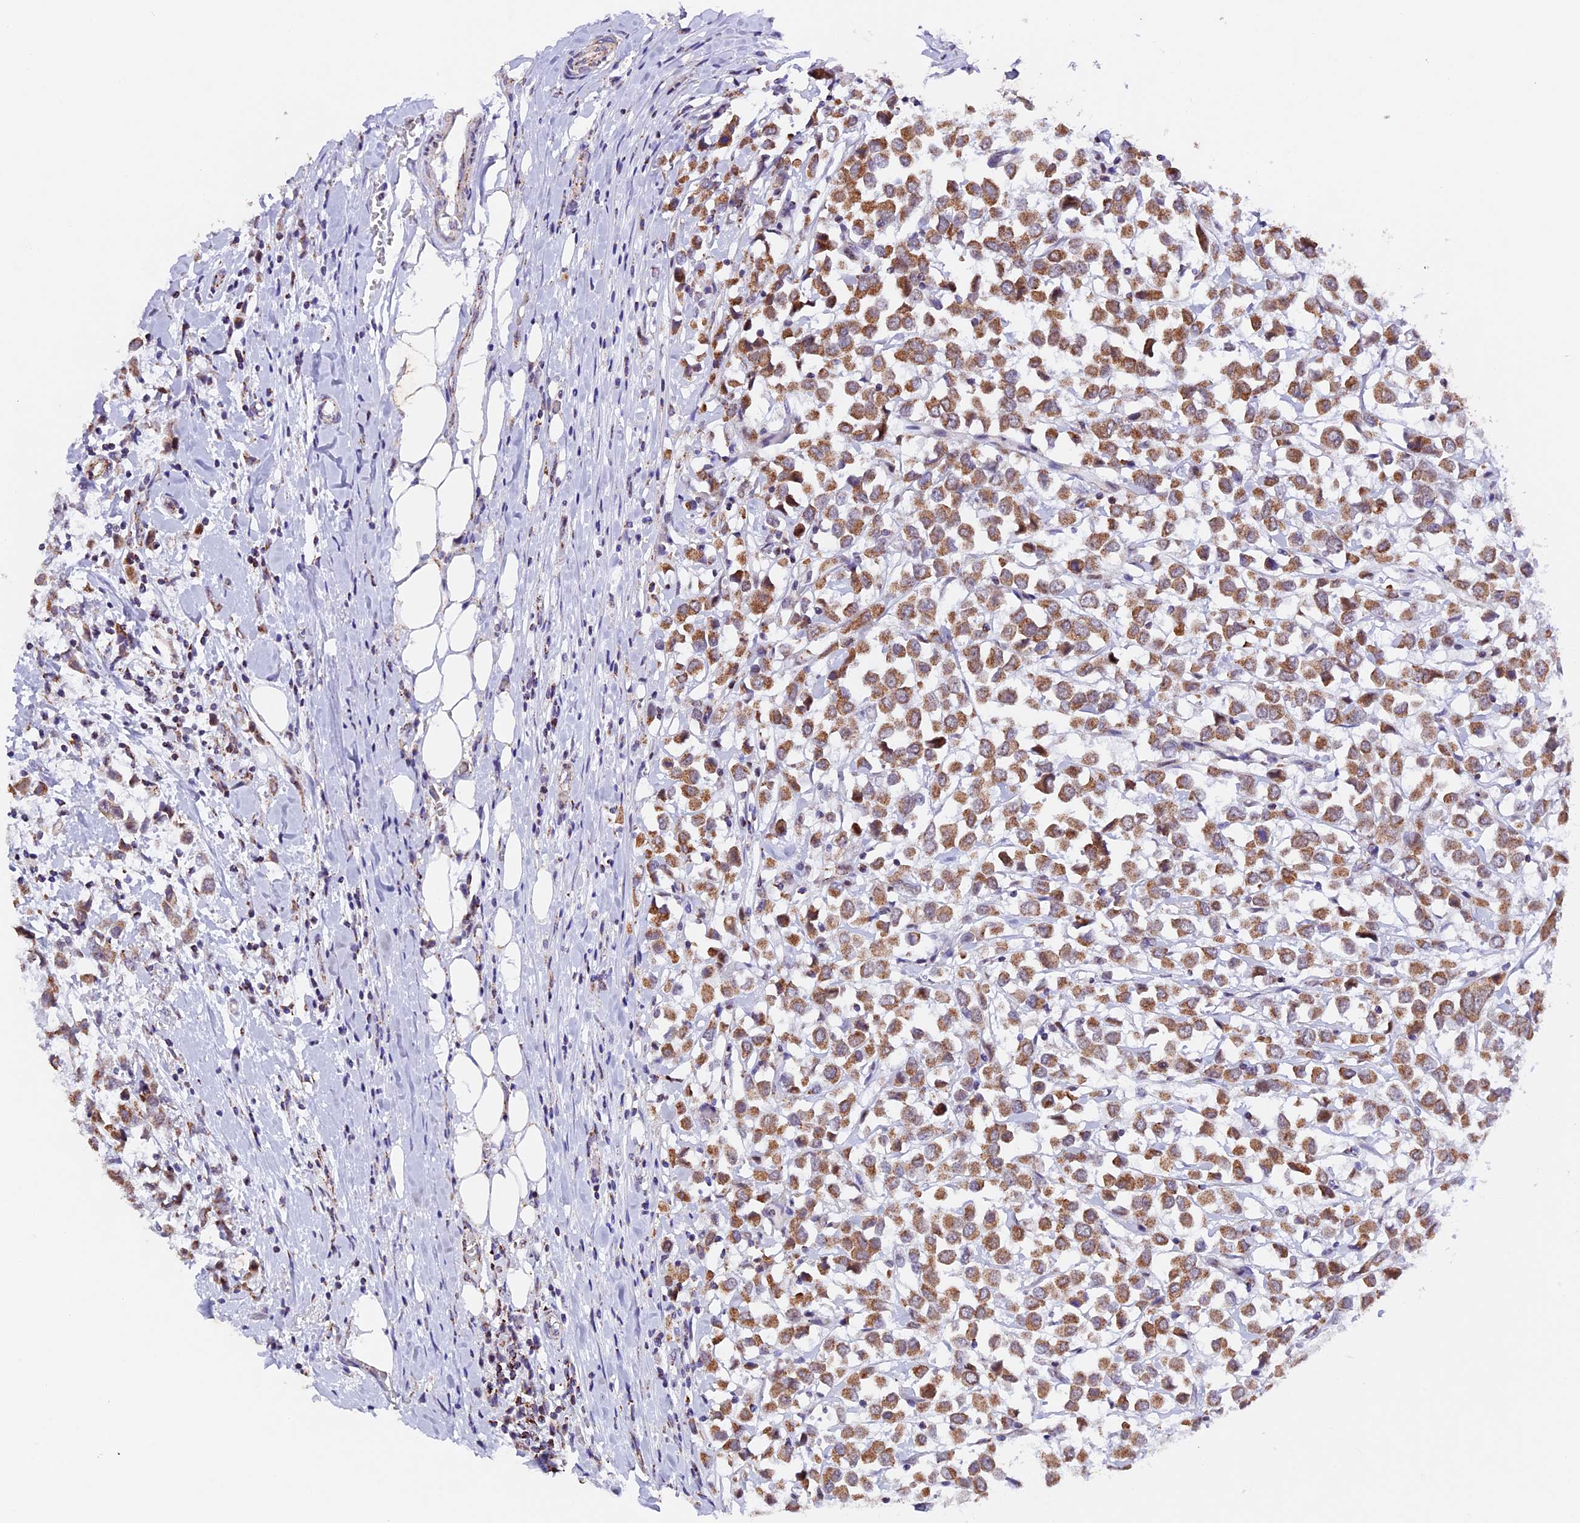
{"staining": {"intensity": "moderate", "quantity": ">75%", "location": "cytoplasmic/membranous"}, "tissue": "breast cancer", "cell_type": "Tumor cells", "image_type": "cancer", "snomed": [{"axis": "morphology", "description": "Duct carcinoma"}, {"axis": "topography", "description": "Breast"}], "caption": "This micrograph demonstrates IHC staining of breast cancer, with medium moderate cytoplasmic/membranous expression in approximately >75% of tumor cells.", "gene": "TFAM", "patient": {"sex": "female", "age": 61}}